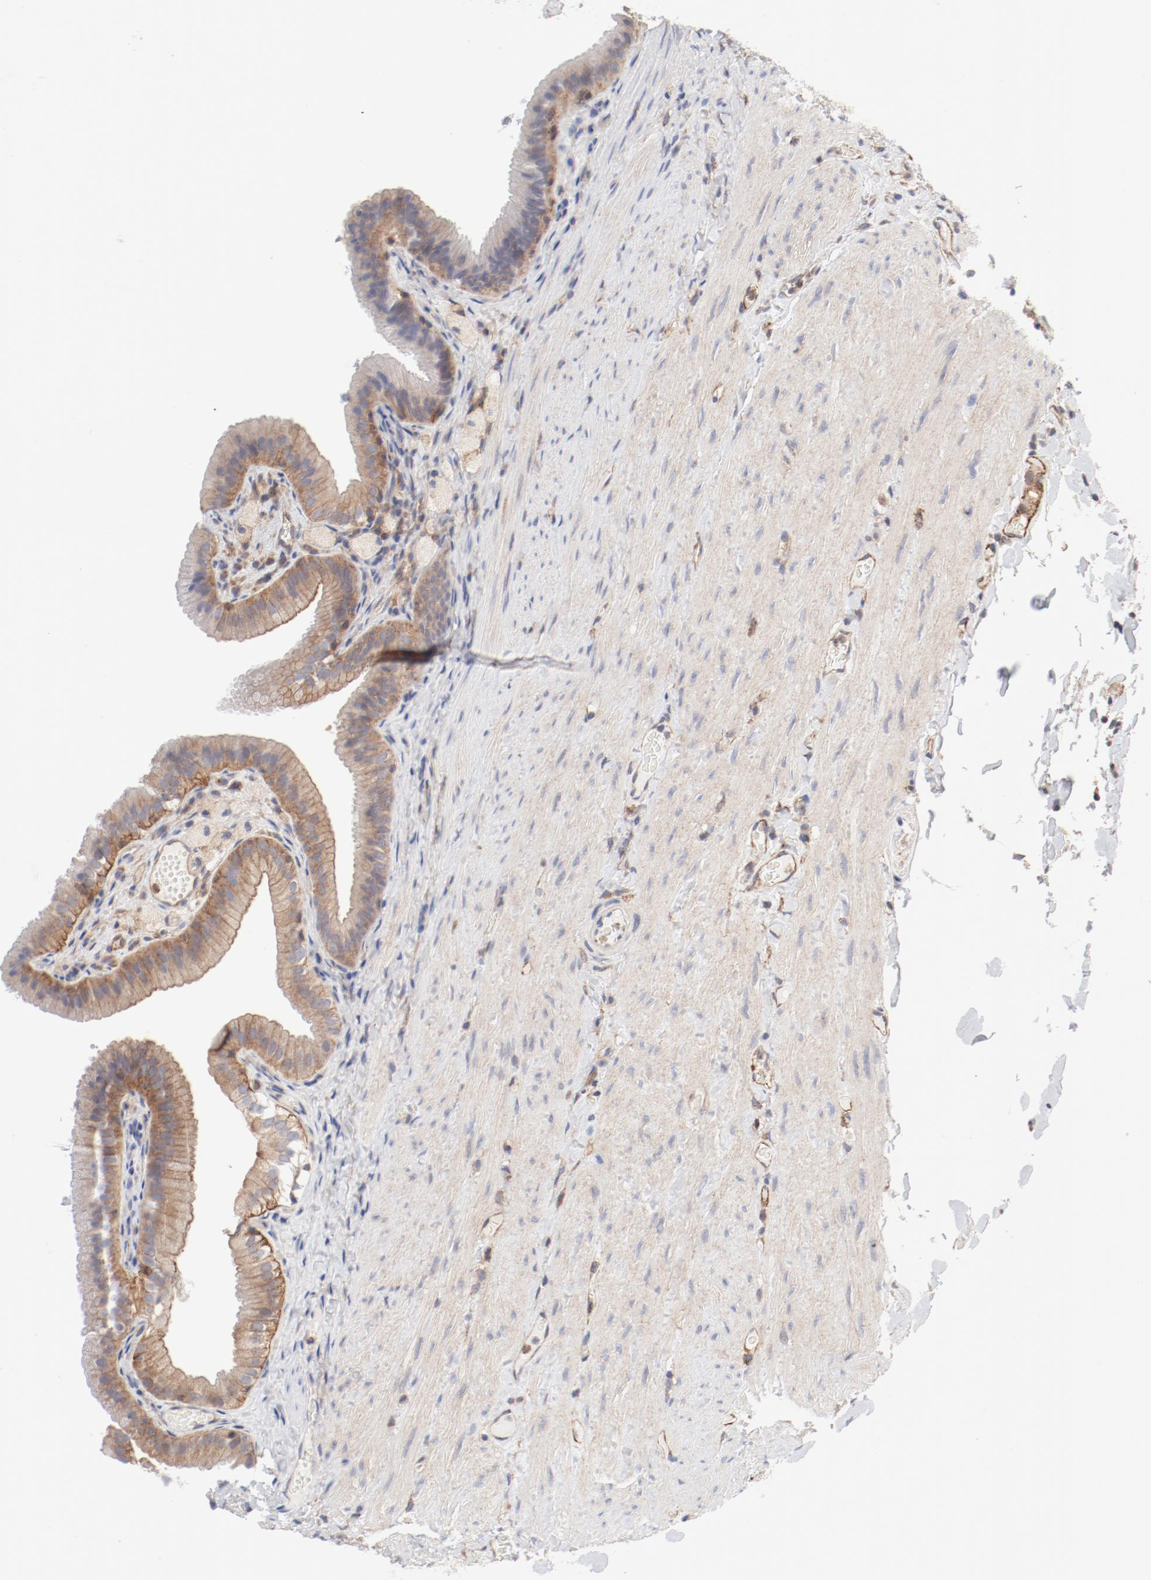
{"staining": {"intensity": "moderate", "quantity": ">75%", "location": "cytoplasmic/membranous"}, "tissue": "gallbladder", "cell_type": "Glandular cells", "image_type": "normal", "snomed": [{"axis": "morphology", "description": "Normal tissue, NOS"}, {"axis": "topography", "description": "Gallbladder"}], "caption": "Immunohistochemistry (IHC) of unremarkable gallbladder reveals medium levels of moderate cytoplasmic/membranous staining in about >75% of glandular cells. Using DAB (3,3'-diaminobenzidine) (brown) and hematoxylin (blue) stains, captured at high magnification using brightfield microscopy.", "gene": "AP2A1", "patient": {"sex": "female", "age": 24}}